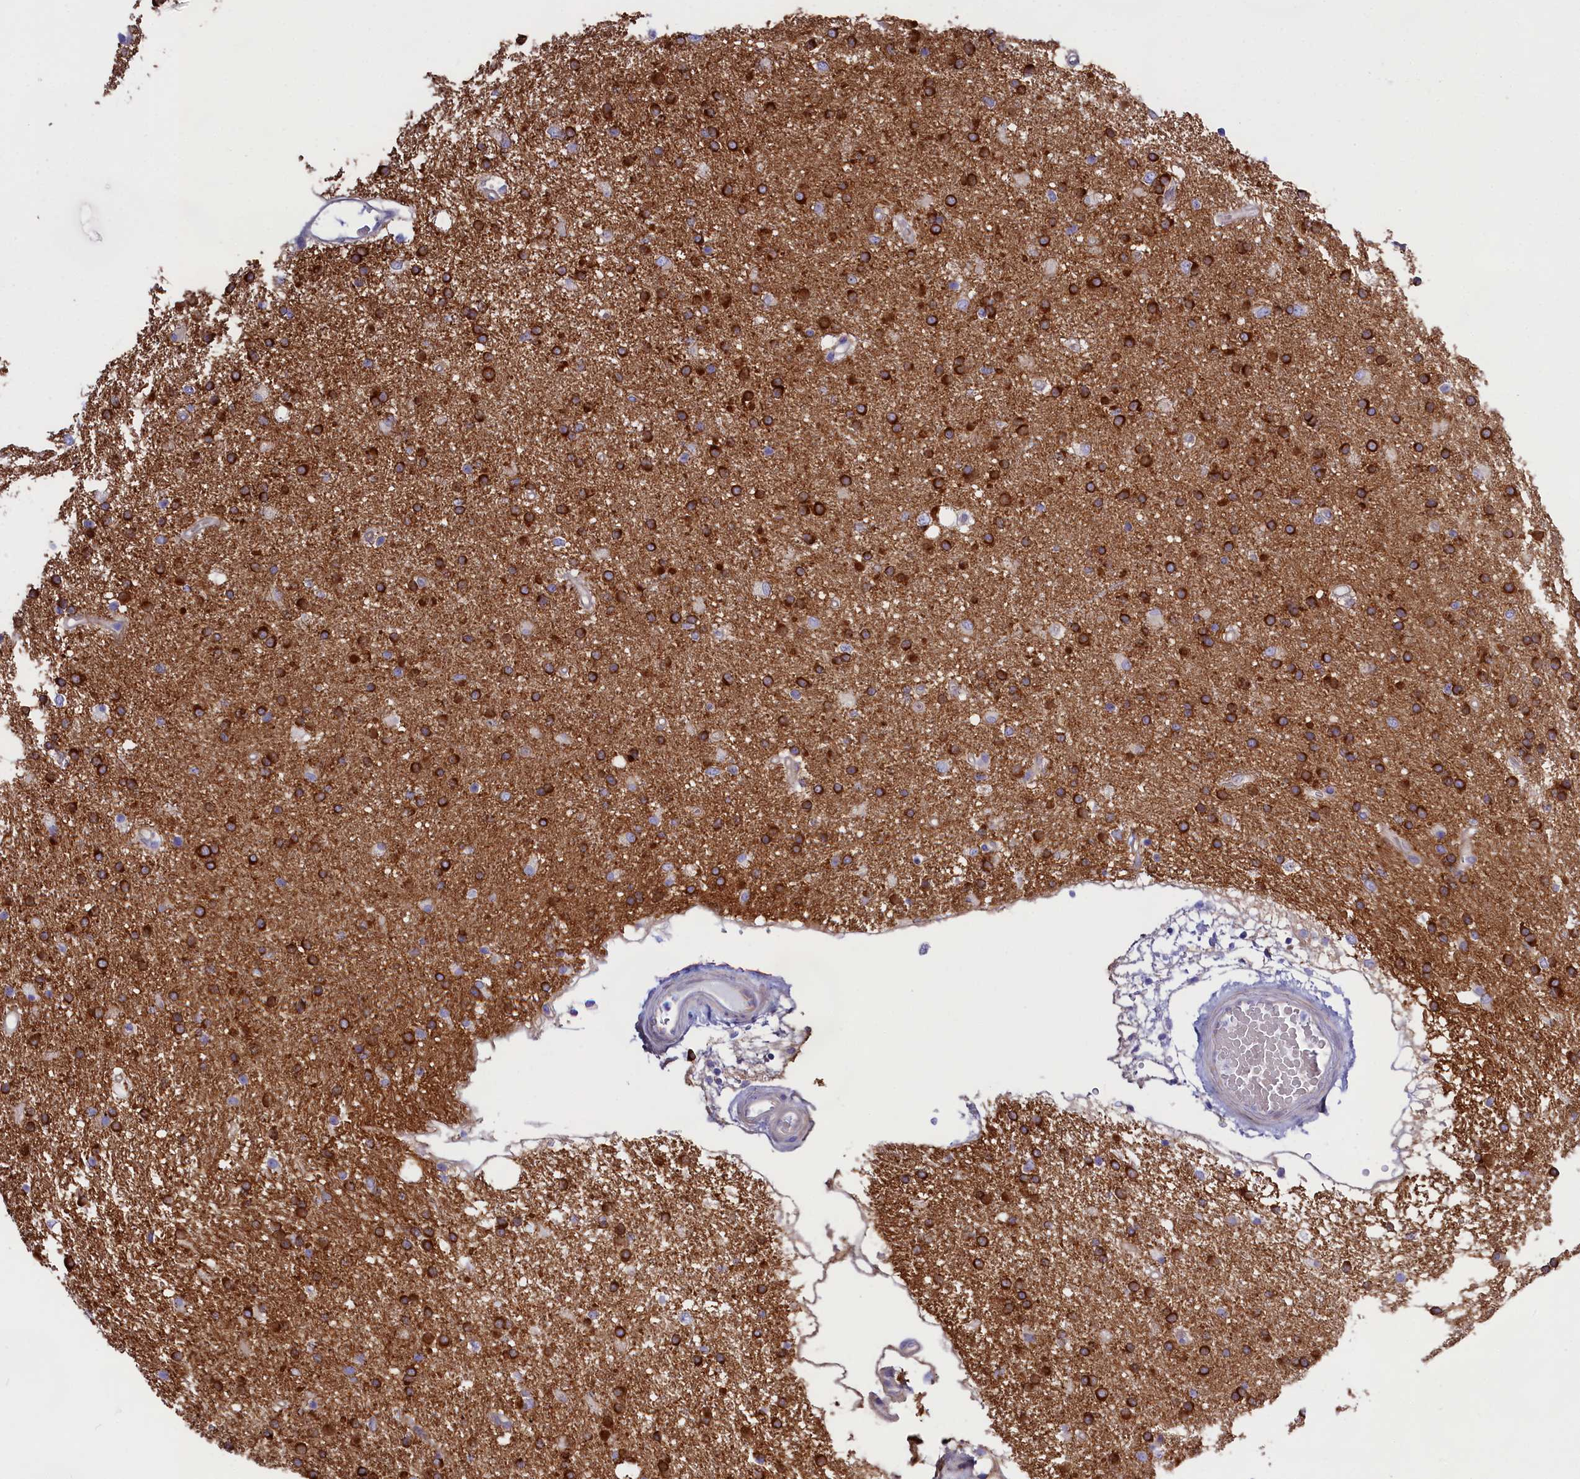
{"staining": {"intensity": "strong", "quantity": ">75%", "location": "cytoplasmic/membranous"}, "tissue": "glioma", "cell_type": "Tumor cells", "image_type": "cancer", "snomed": [{"axis": "morphology", "description": "Glioma, malignant, High grade"}, {"axis": "topography", "description": "Brain"}], "caption": "Malignant glioma (high-grade) stained for a protein (brown) reveals strong cytoplasmic/membranous positive expression in about >75% of tumor cells.", "gene": "PPP1R13L", "patient": {"sex": "male", "age": 77}}